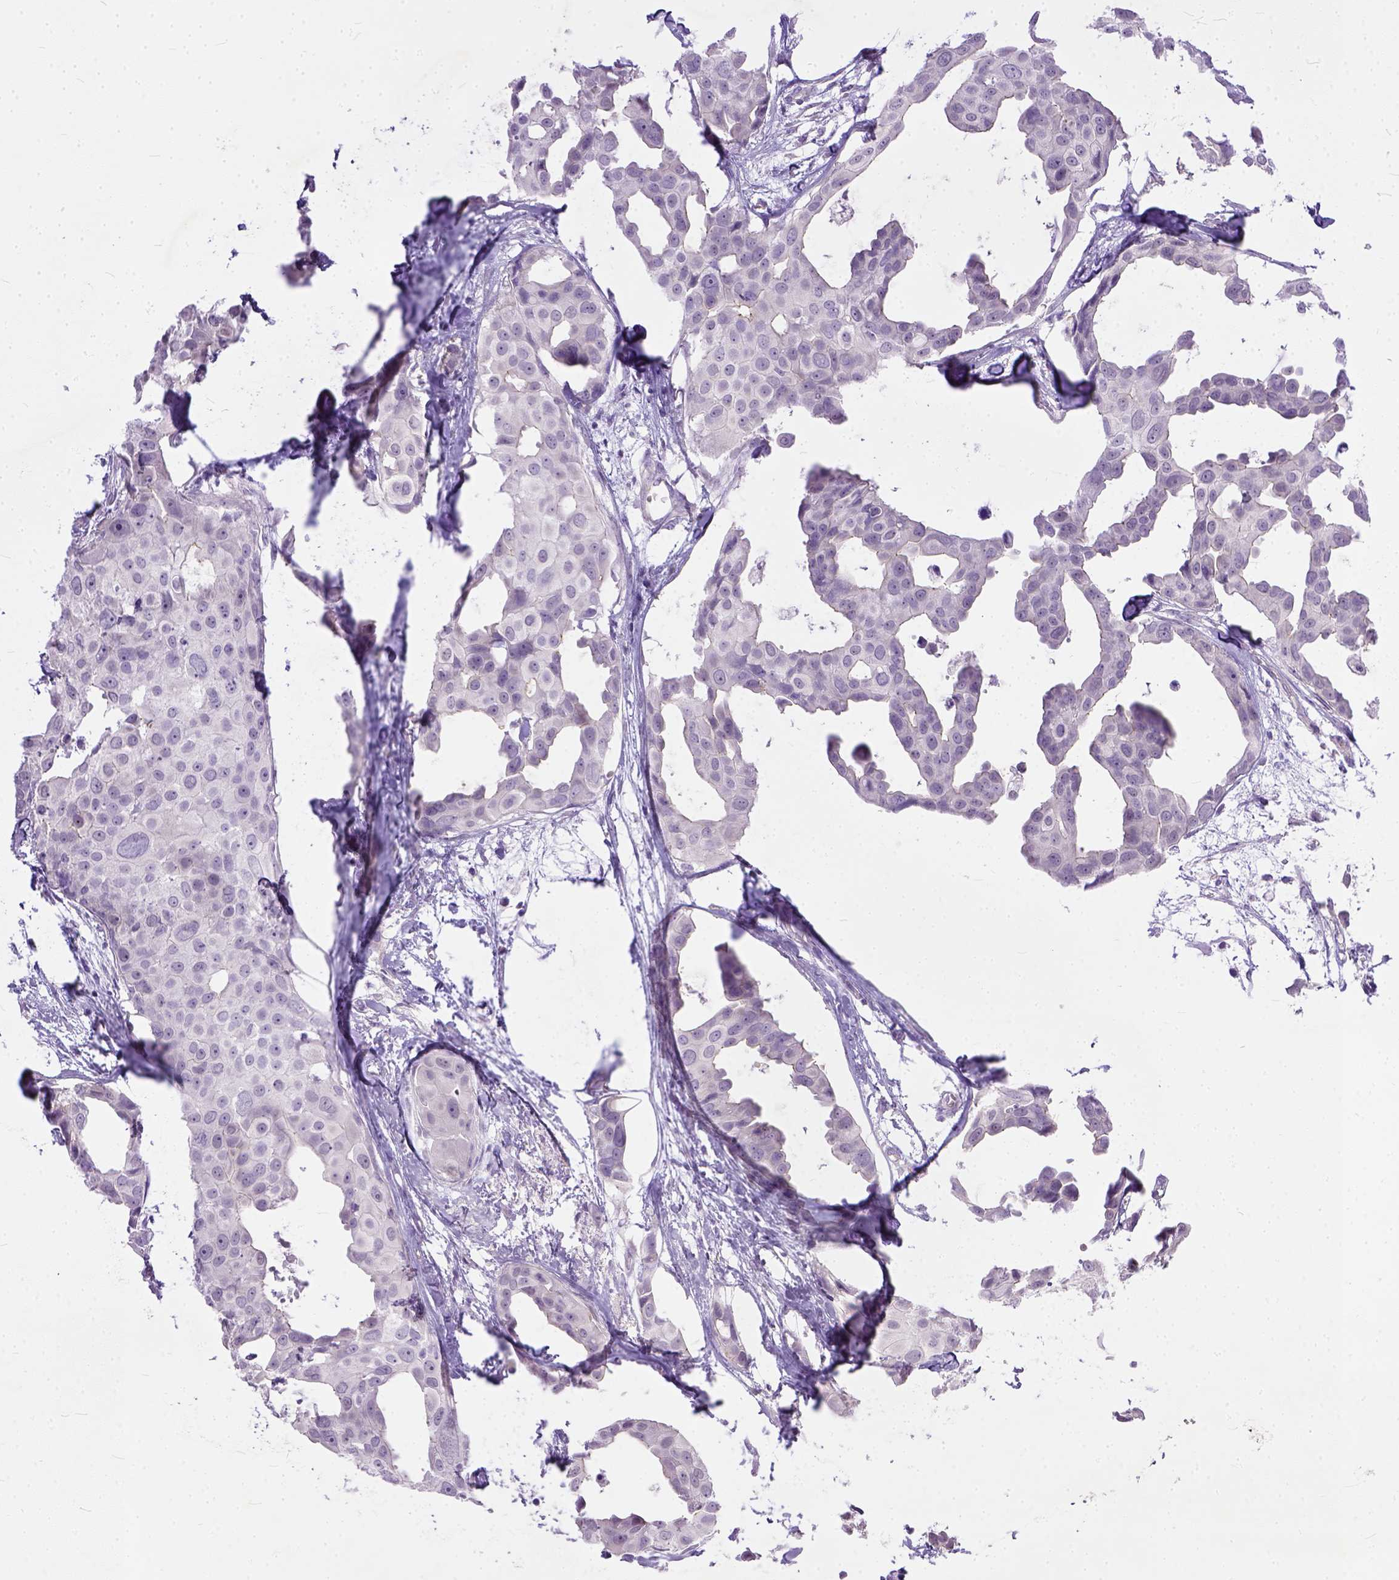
{"staining": {"intensity": "negative", "quantity": "none", "location": "none"}, "tissue": "breast cancer", "cell_type": "Tumor cells", "image_type": "cancer", "snomed": [{"axis": "morphology", "description": "Duct carcinoma"}, {"axis": "topography", "description": "Breast"}], "caption": "IHC of human breast cancer (intraductal carcinoma) exhibits no positivity in tumor cells.", "gene": "ADGRF1", "patient": {"sex": "female", "age": 38}}